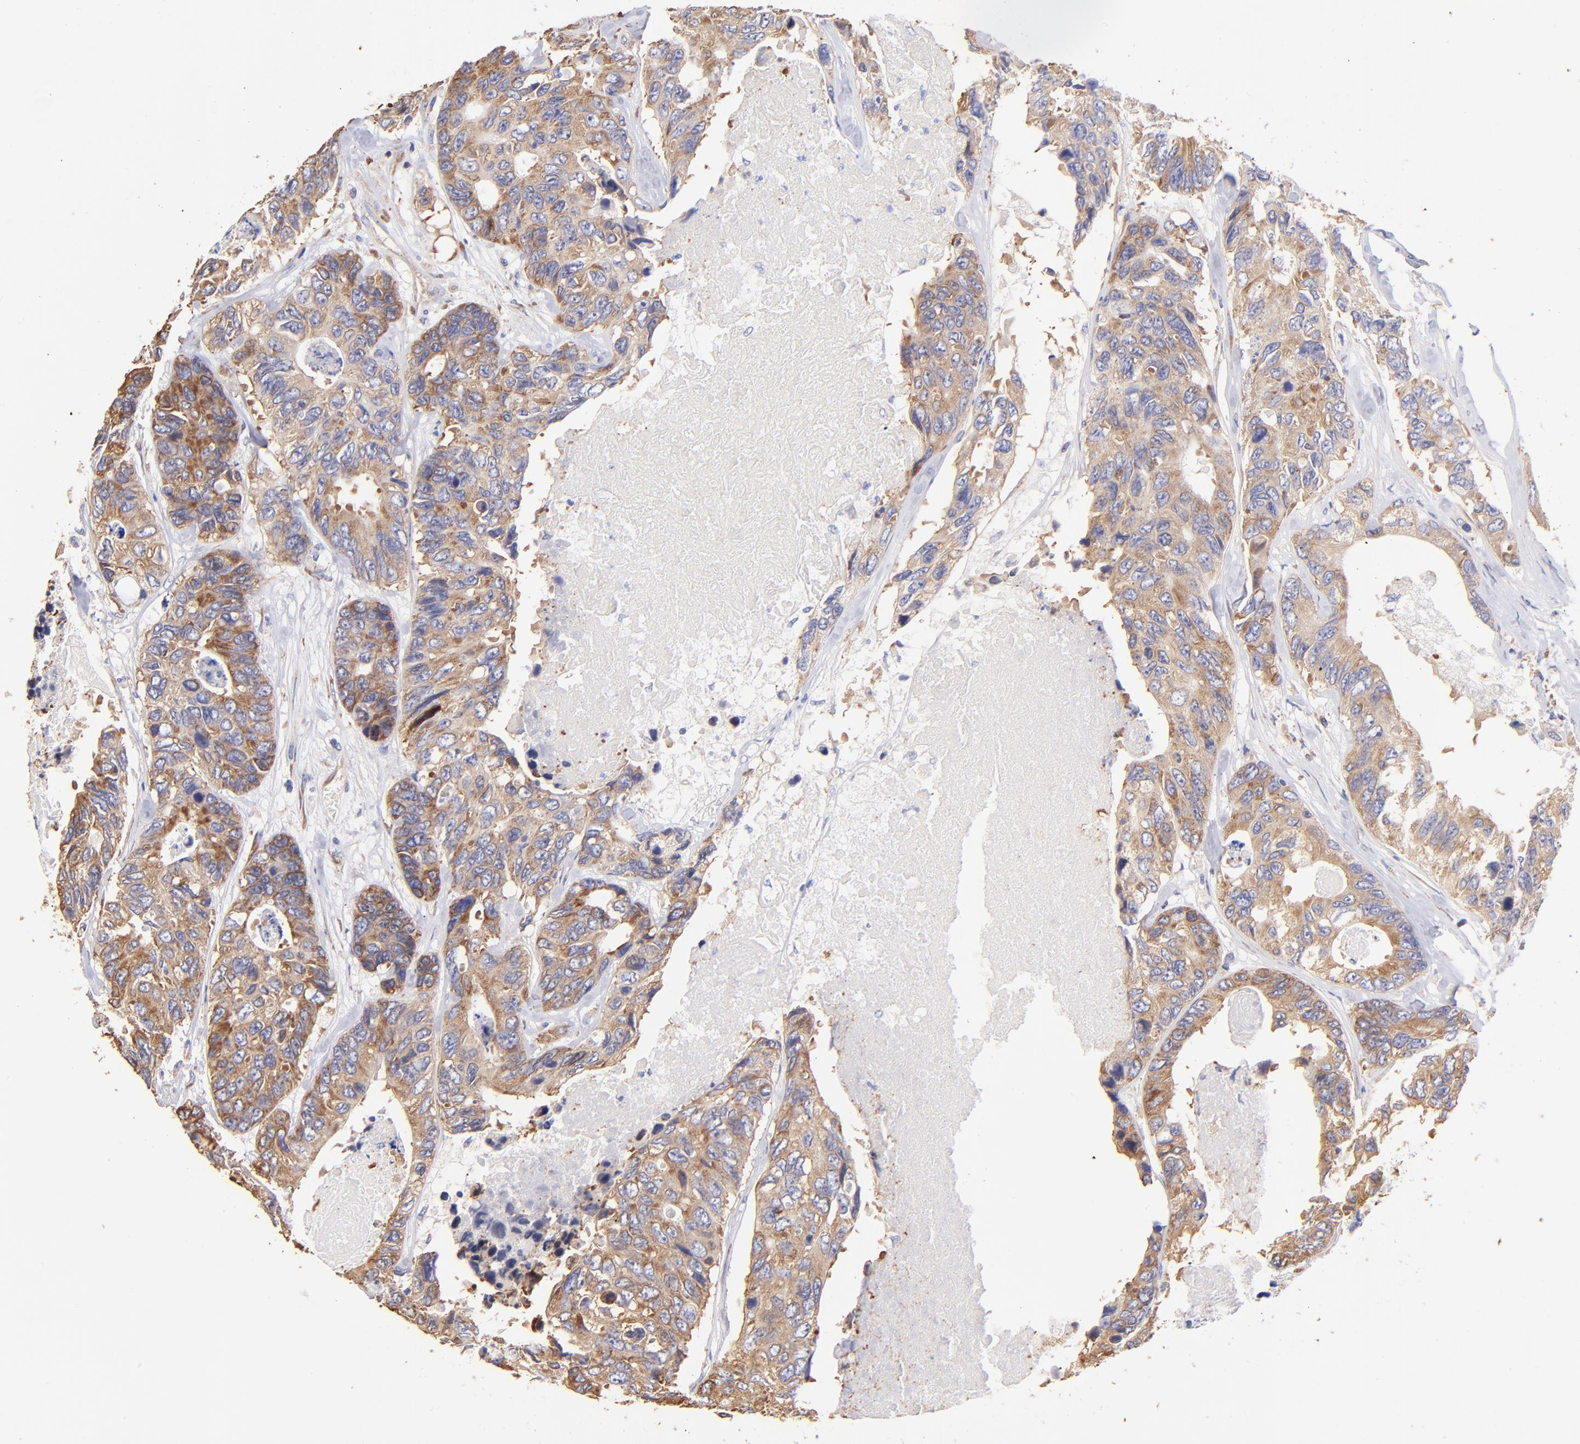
{"staining": {"intensity": "moderate", "quantity": ">75%", "location": "cytoplasmic/membranous"}, "tissue": "colorectal cancer", "cell_type": "Tumor cells", "image_type": "cancer", "snomed": [{"axis": "morphology", "description": "Adenocarcinoma, NOS"}, {"axis": "topography", "description": "Colon"}], "caption": "Protein positivity by immunohistochemistry (IHC) shows moderate cytoplasmic/membranous positivity in about >75% of tumor cells in adenocarcinoma (colorectal).", "gene": "RPL30", "patient": {"sex": "female", "age": 86}}